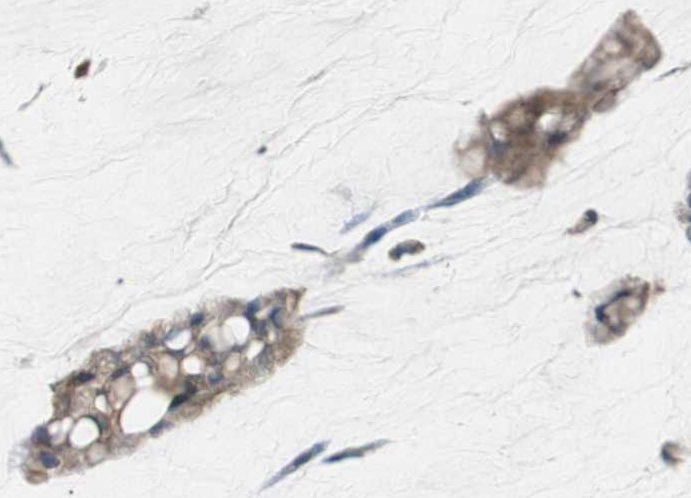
{"staining": {"intensity": "moderate", "quantity": ">75%", "location": "cytoplasmic/membranous"}, "tissue": "ovarian cancer", "cell_type": "Tumor cells", "image_type": "cancer", "snomed": [{"axis": "morphology", "description": "Cystadenocarcinoma, mucinous, NOS"}, {"axis": "topography", "description": "Ovary"}], "caption": "Ovarian cancer (mucinous cystadenocarcinoma) stained with IHC shows moderate cytoplasmic/membranous positivity in approximately >75% of tumor cells. The staining is performed using DAB (3,3'-diaminobenzidine) brown chromogen to label protein expression. The nuclei are counter-stained blue using hematoxylin.", "gene": "NCLN", "patient": {"sex": "female", "age": 39}}